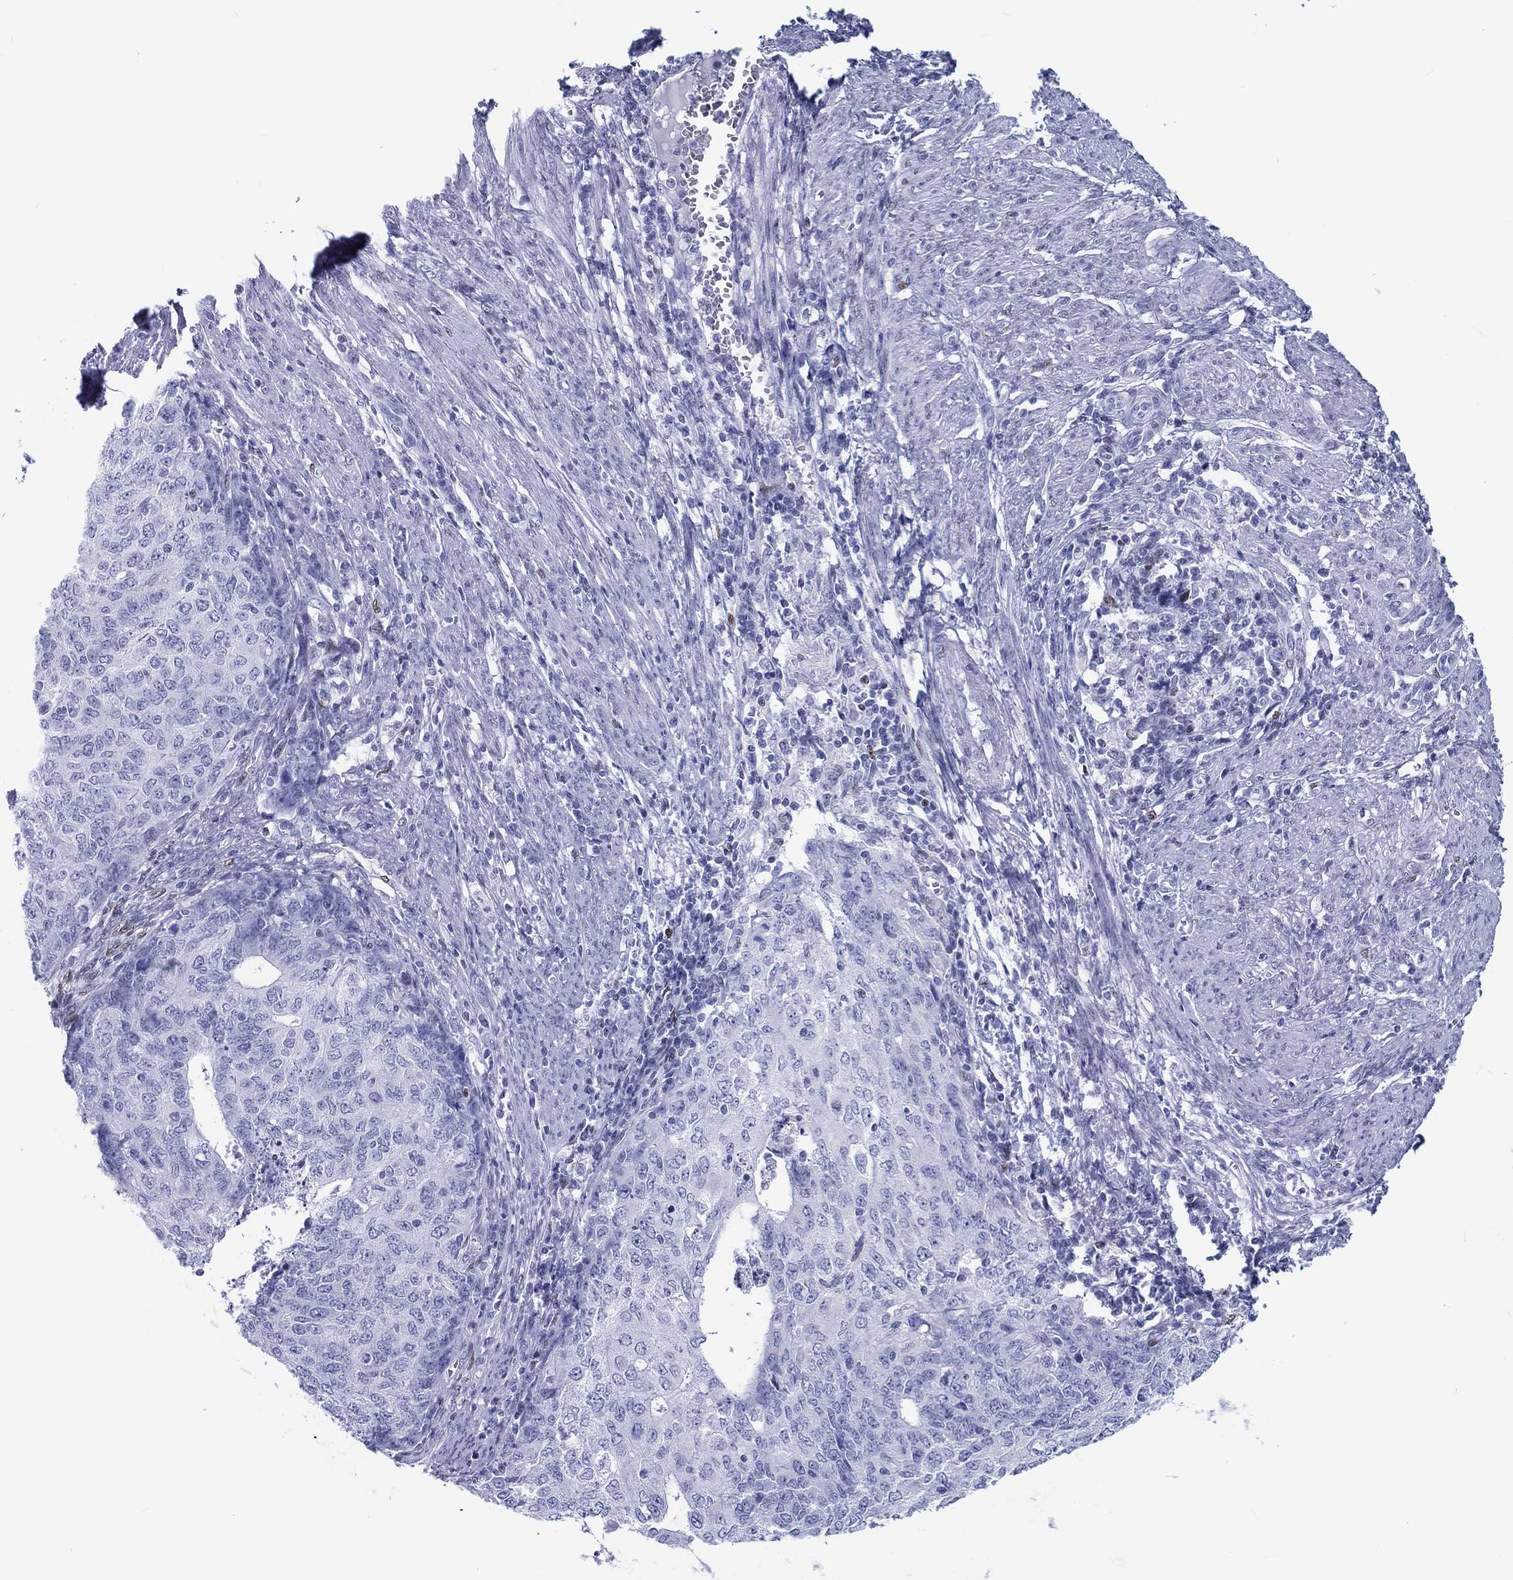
{"staining": {"intensity": "negative", "quantity": "none", "location": "none"}, "tissue": "endometrial cancer", "cell_type": "Tumor cells", "image_type": "cancer", "snomed": [{"axis": "morphology", "description": "Adenocarcinoma, NOS"}, {"axis": "topography", "description": "Endometrium"}], "caption": "Adenocarcinoma (endometrial) was stained to show a protein in brown. There is no significant staining in tumor cells.", "gene": "H1-1", "patient": {"sex": "female", "age": 82}}